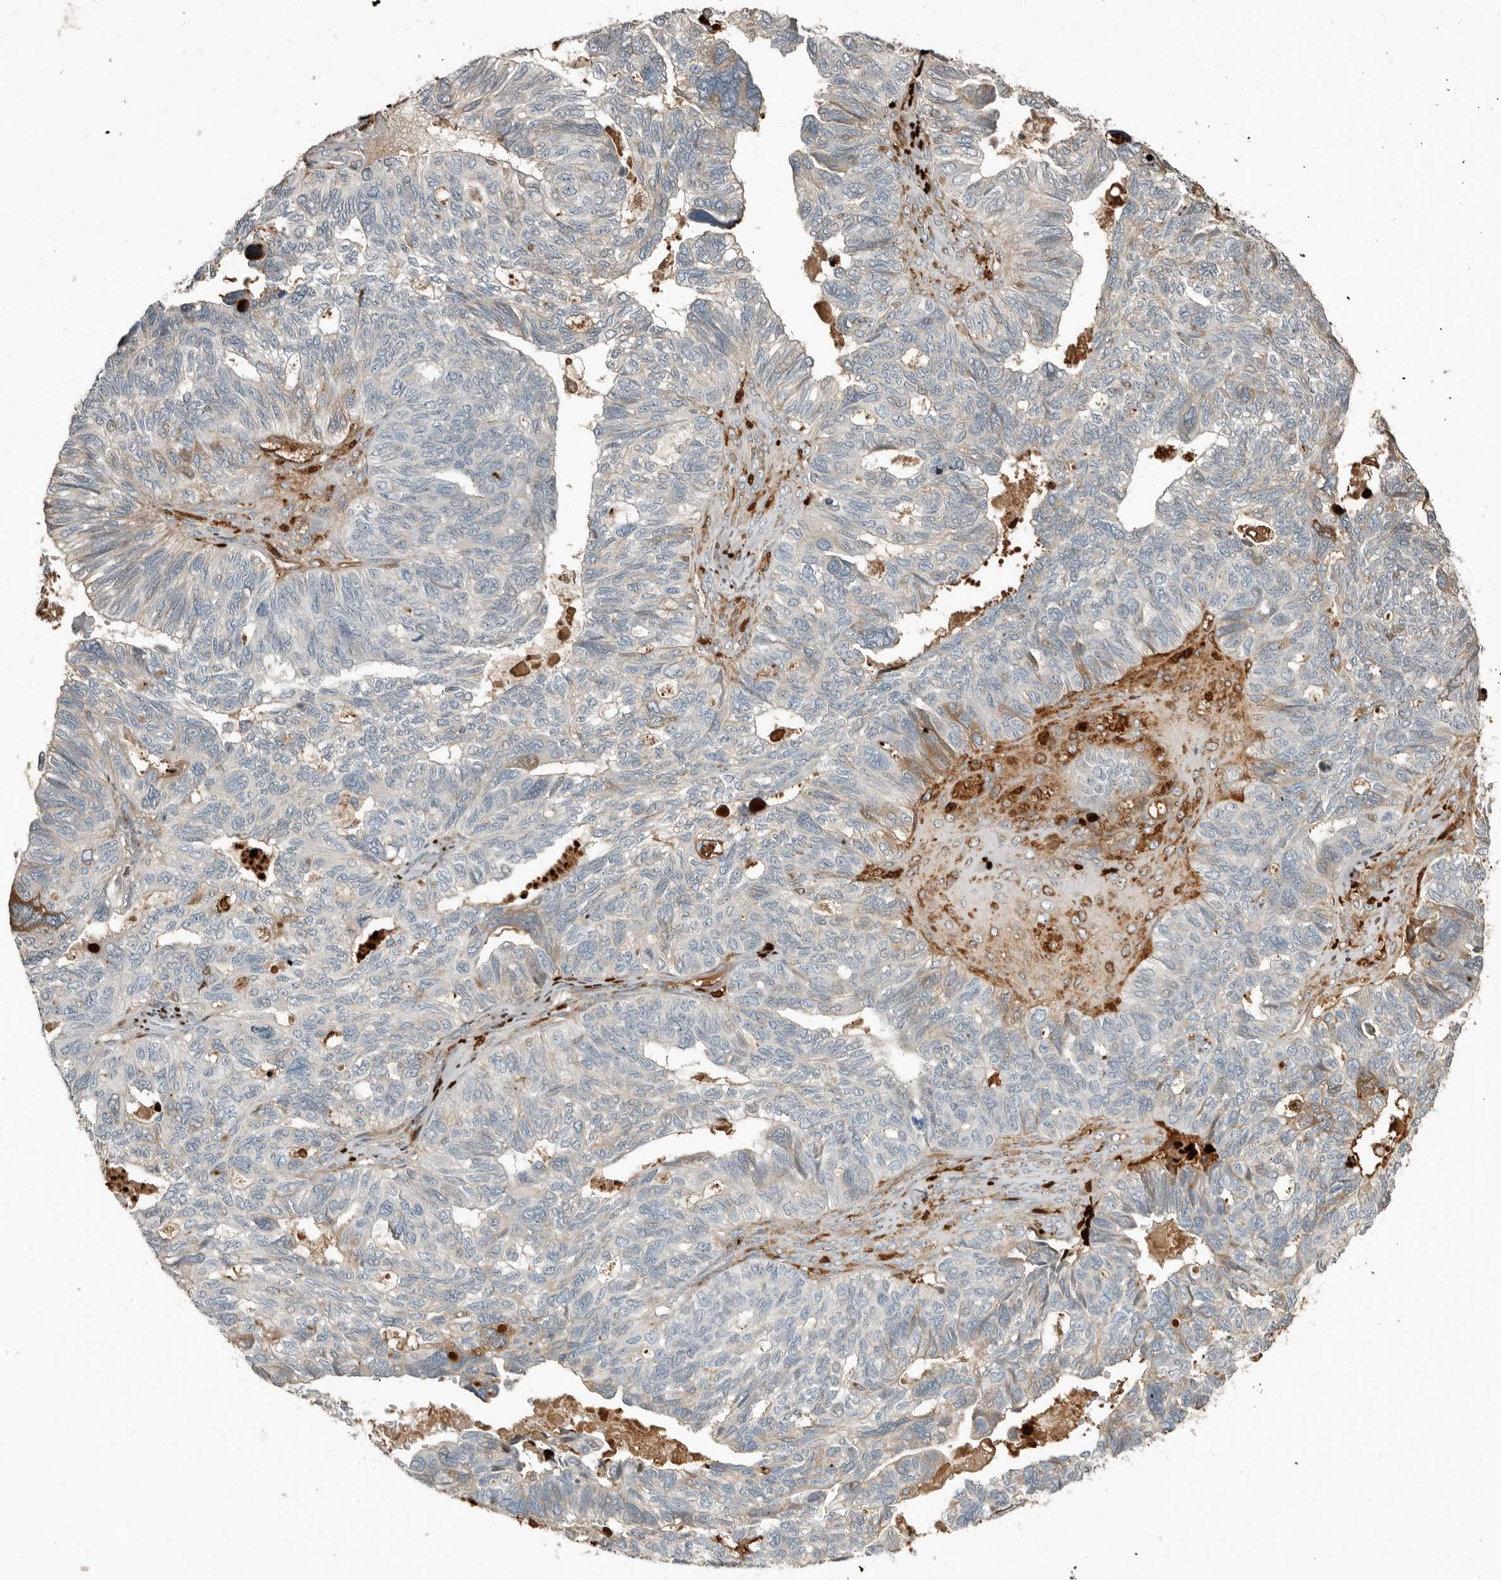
{"staining": {"intensity": "negative", "quantity": "none", "location": "none"}, "tissue": "ovarian cancer", "cell_type": "Tumor cells", "image_type": "cancer", "snomed": [{"axis": "morphology", "description": "Cystadenocarcinoma, serous, NOS"}, {"axis": "topography", "description": "Ovary"}], "caption": "A high-resolution micrograph shows immunohistochemistry (IHC) staining of ovarian serous cystadenocarcinoma, which shows no significant positivity in tumor cells.", "gene": "KLHL38", "patient": {"sex": "female", "age": 79}}